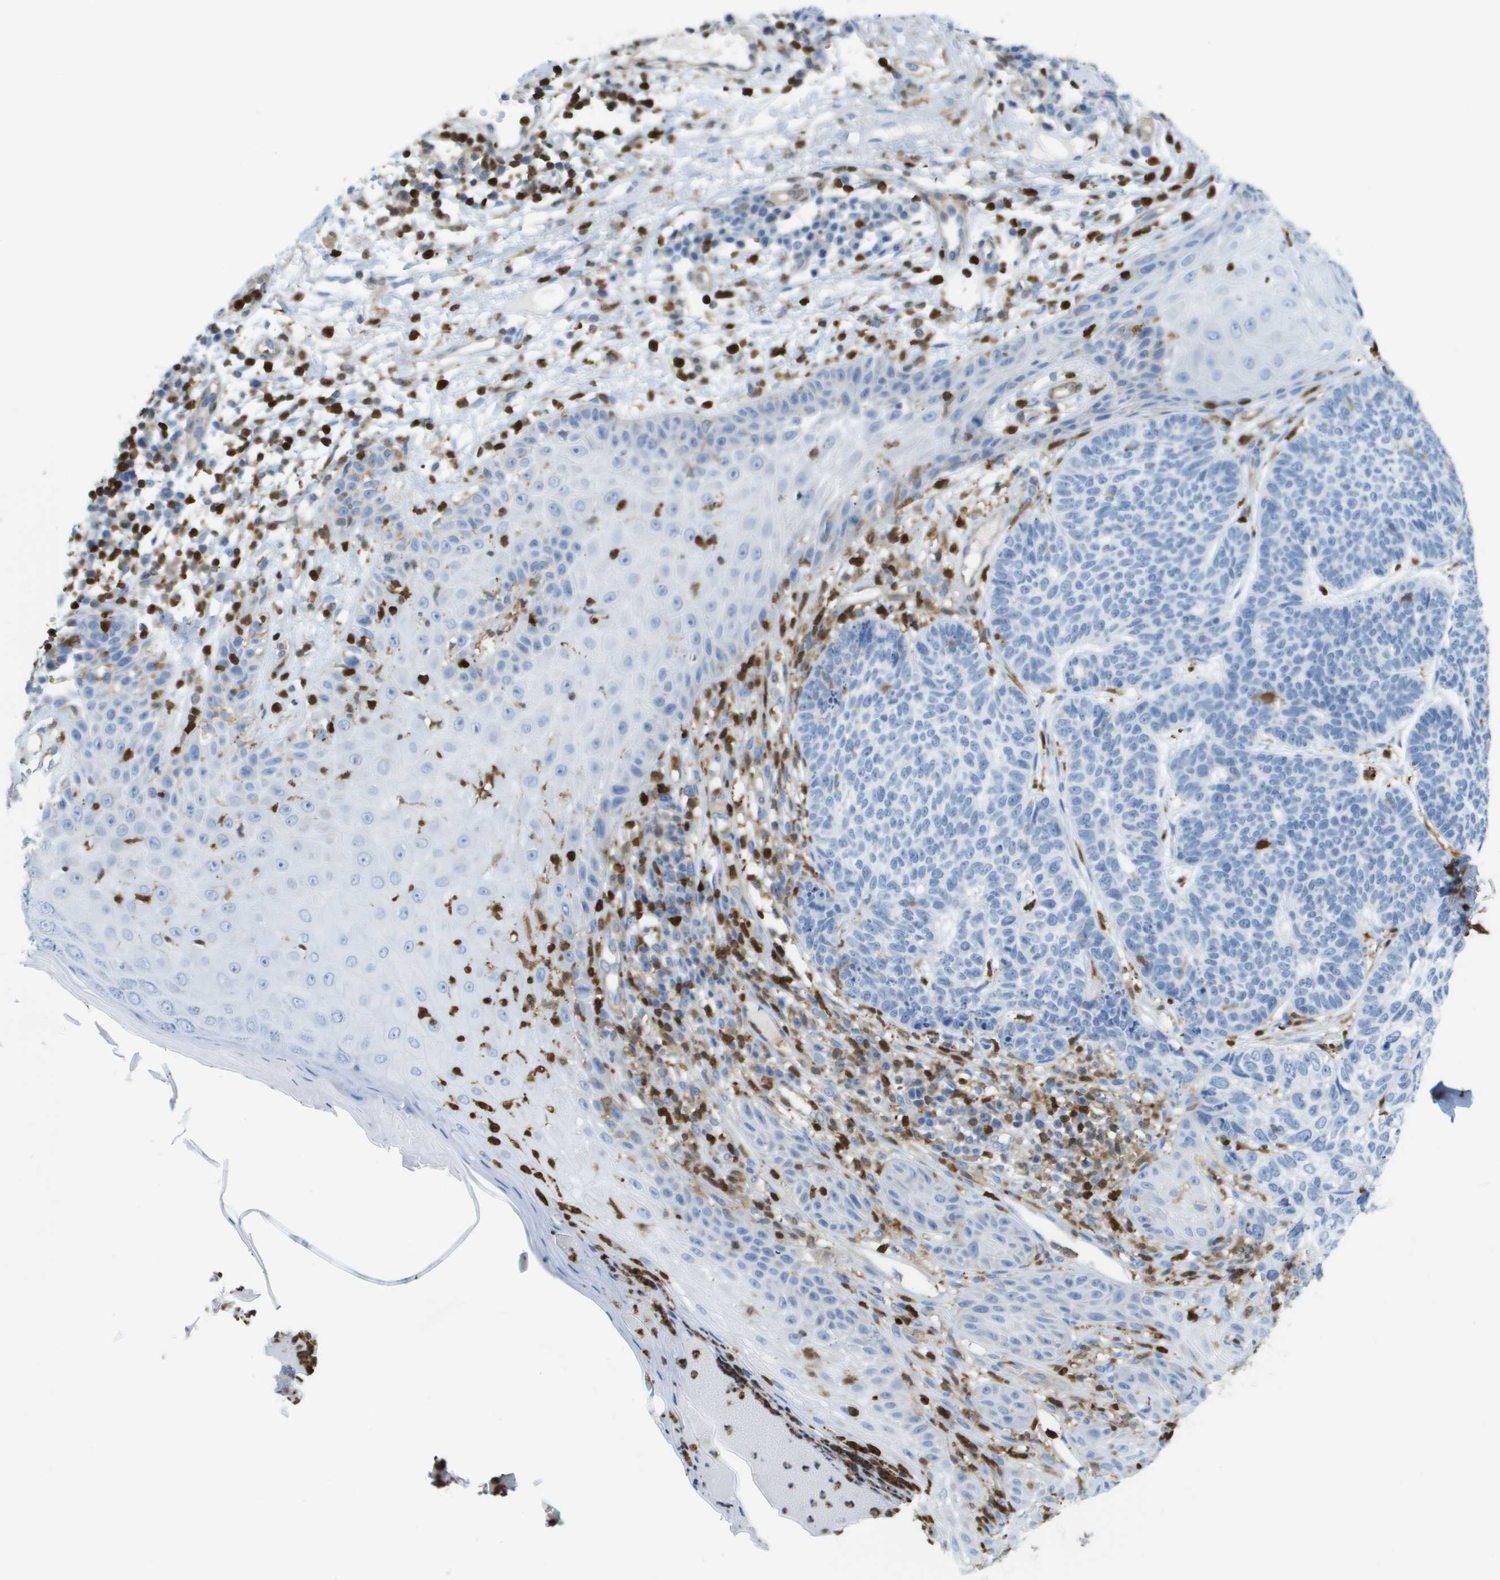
{"staining": {"intensity": "negative", "quantity": "none", "location": "none"}, "tissue": "skin cancer", "cell_type": "Tumor cells", "image_type": "cancer", "snomed": [{"axis": "morphology", "description": "Normal tissue, NOS"}, {"axis": "morphology", "description": "Basal cell carcinoma"}, {"axis": "topography", "description": "Skin"}], "caption": "This is an immunohistochemistry (IHC) micrograph of human skin cancer. There is no expression in tumor cells.", "gene": "DOCK5", "patient": {"sex": "male", "age": 79}}